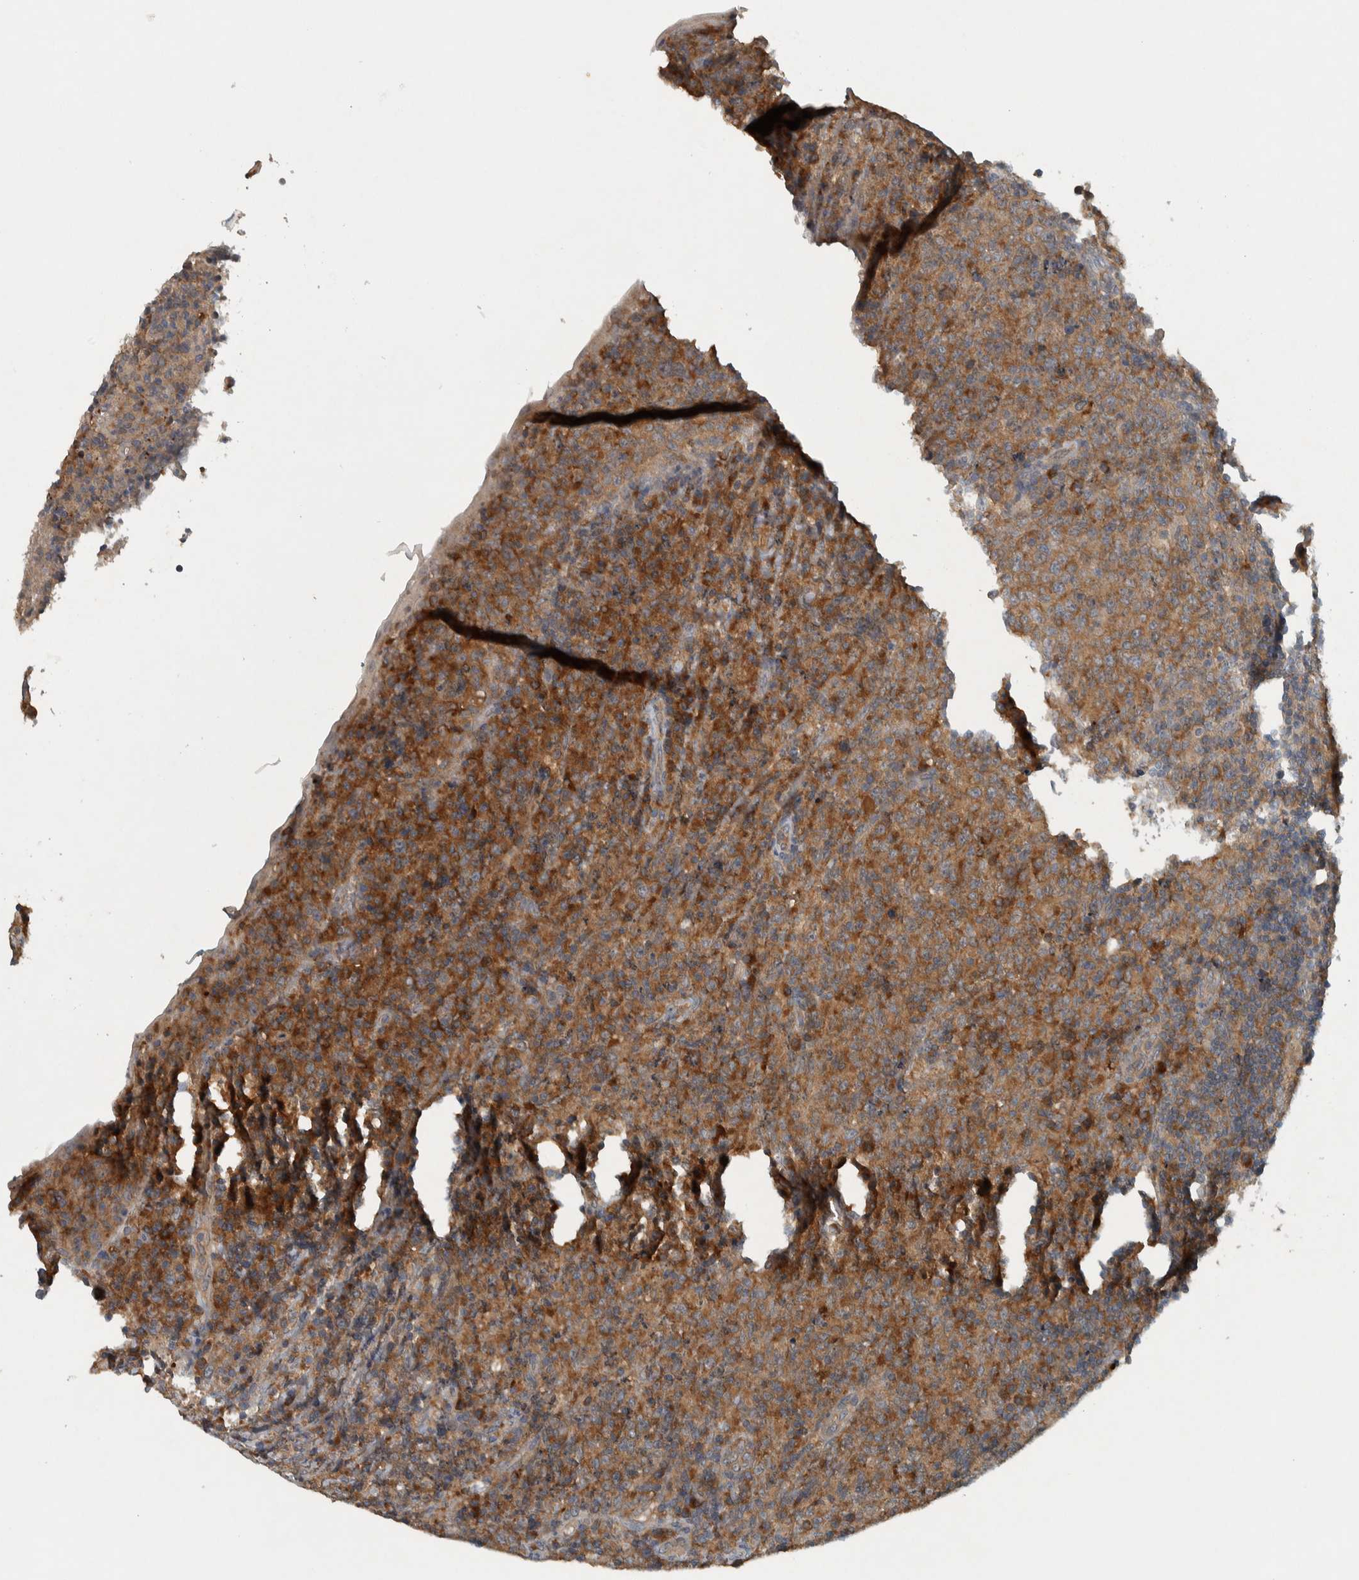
{"staining": {"intensity": "strong", "quantity": "25%-75%", "location": "cytoplasmic/membranous"}, "tissue": "lymphoma", "cell_type": "Tumor cells", "image_type": "cancer", "snomed": [{"axis": "morphology", "description": "Malignant lymphoma, non-Hodgkin's type, High grade"}, {"axis": "topography", "description": "Tonsil"}], "caption": "Strong cytoplasmic/membranous staining is present in about 25%-75% of tumor cells in lymphoma. The protein of interest is stained brown, and the nuclei are stained in blue (DAB (3,3'-diaminobenzidine) IHC with brightfield microscopy, high magnification).", "gene": "CLCN2", "patient": {"sex": "female", "age": 36}}